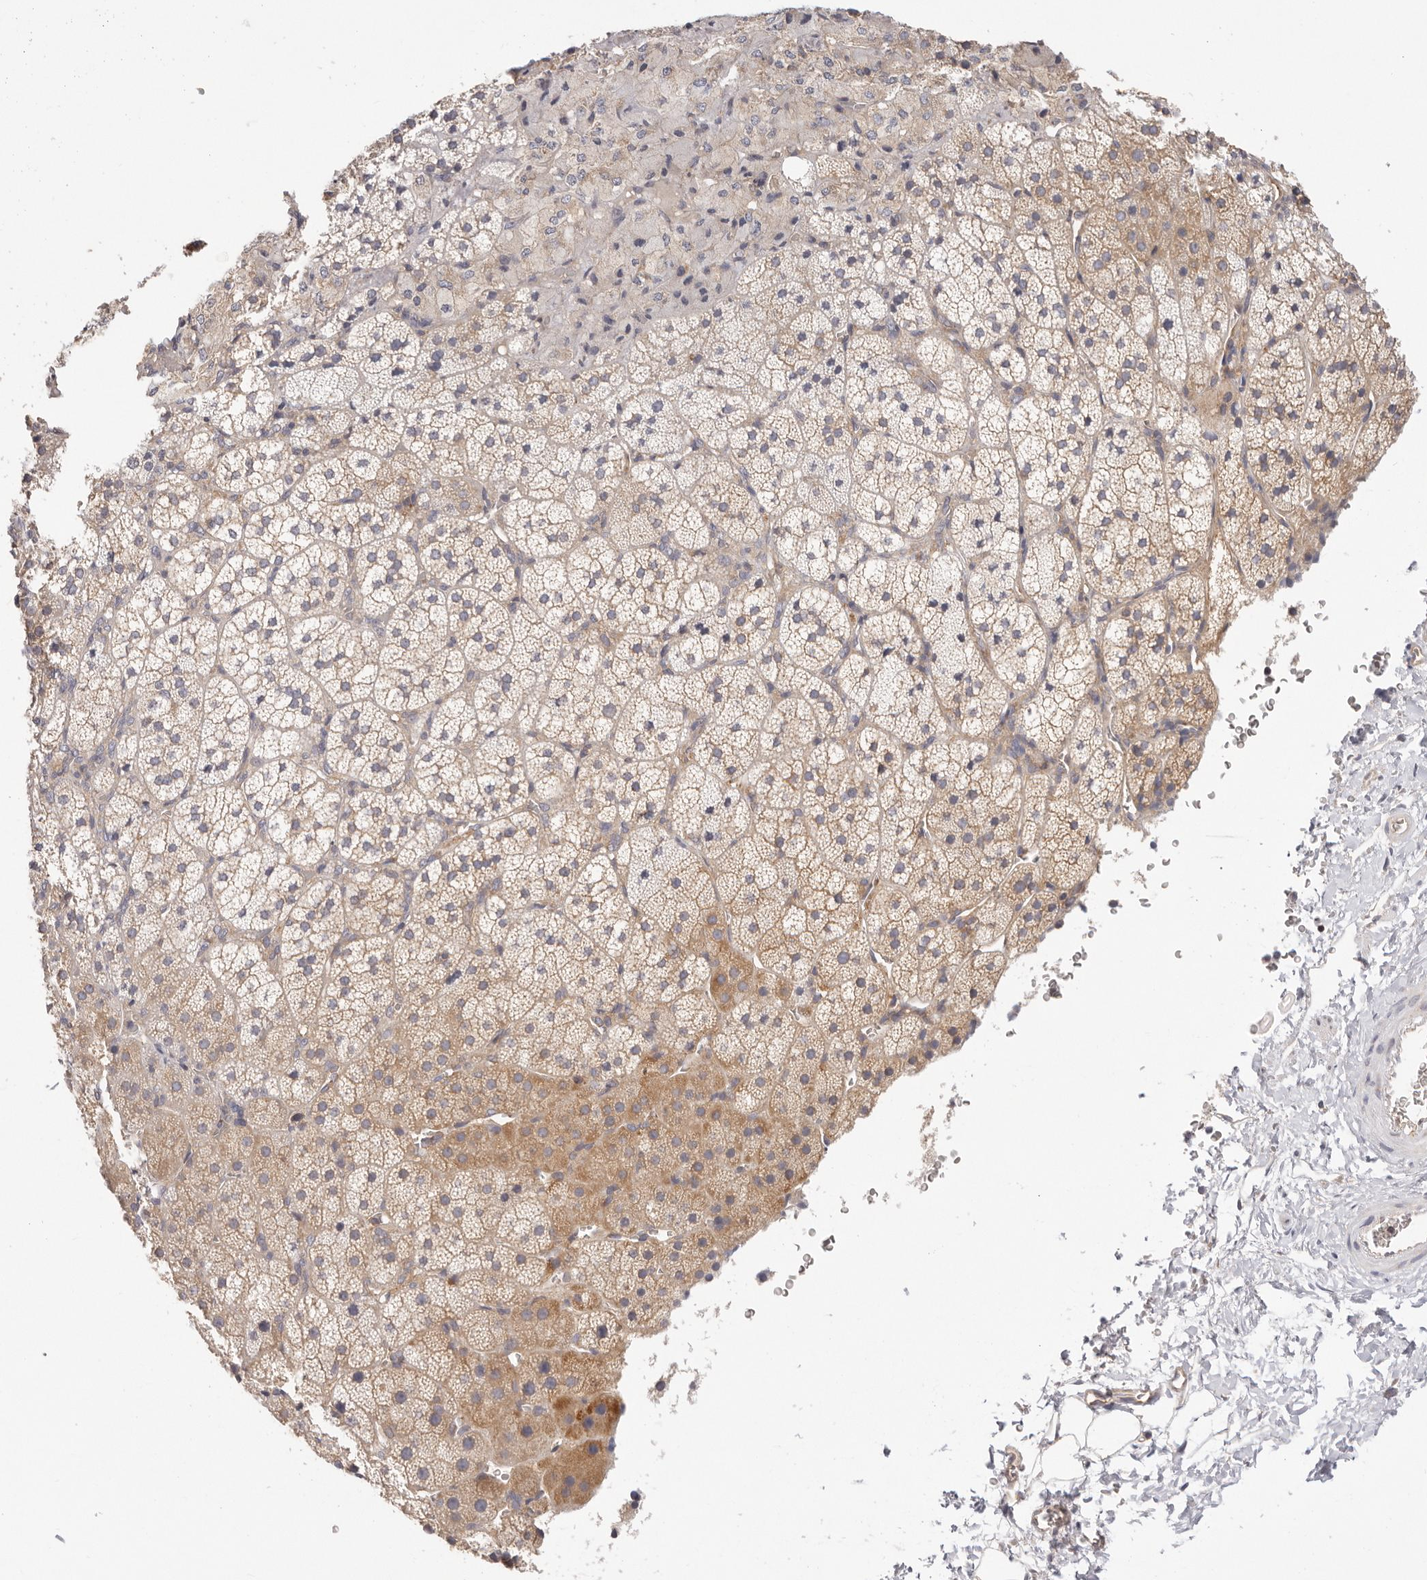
{"staining": {"intensity": "moderate", "quantity": "25%-75%", "location": "cytoplasmic/membranous"}, "tissue": "adrenal gland", "cell_type": "Glandular cells", "image_type": "normal", "snomed": [{"axis": "morphology", "description": "Normal tissue, NOS"}, {"axis": "topography", "description": "Adrenal gland"}], "caption": "IHC (DAB (3,3'-diaminobenzidine)) staining of benign human adrenal gland demonstrates moderate cytoplasmic/membranous protein staining in approximately 25%-75% of glandular cells.", "gene": "KCMF1", "patient": {"sex": "female", "age": 44}}